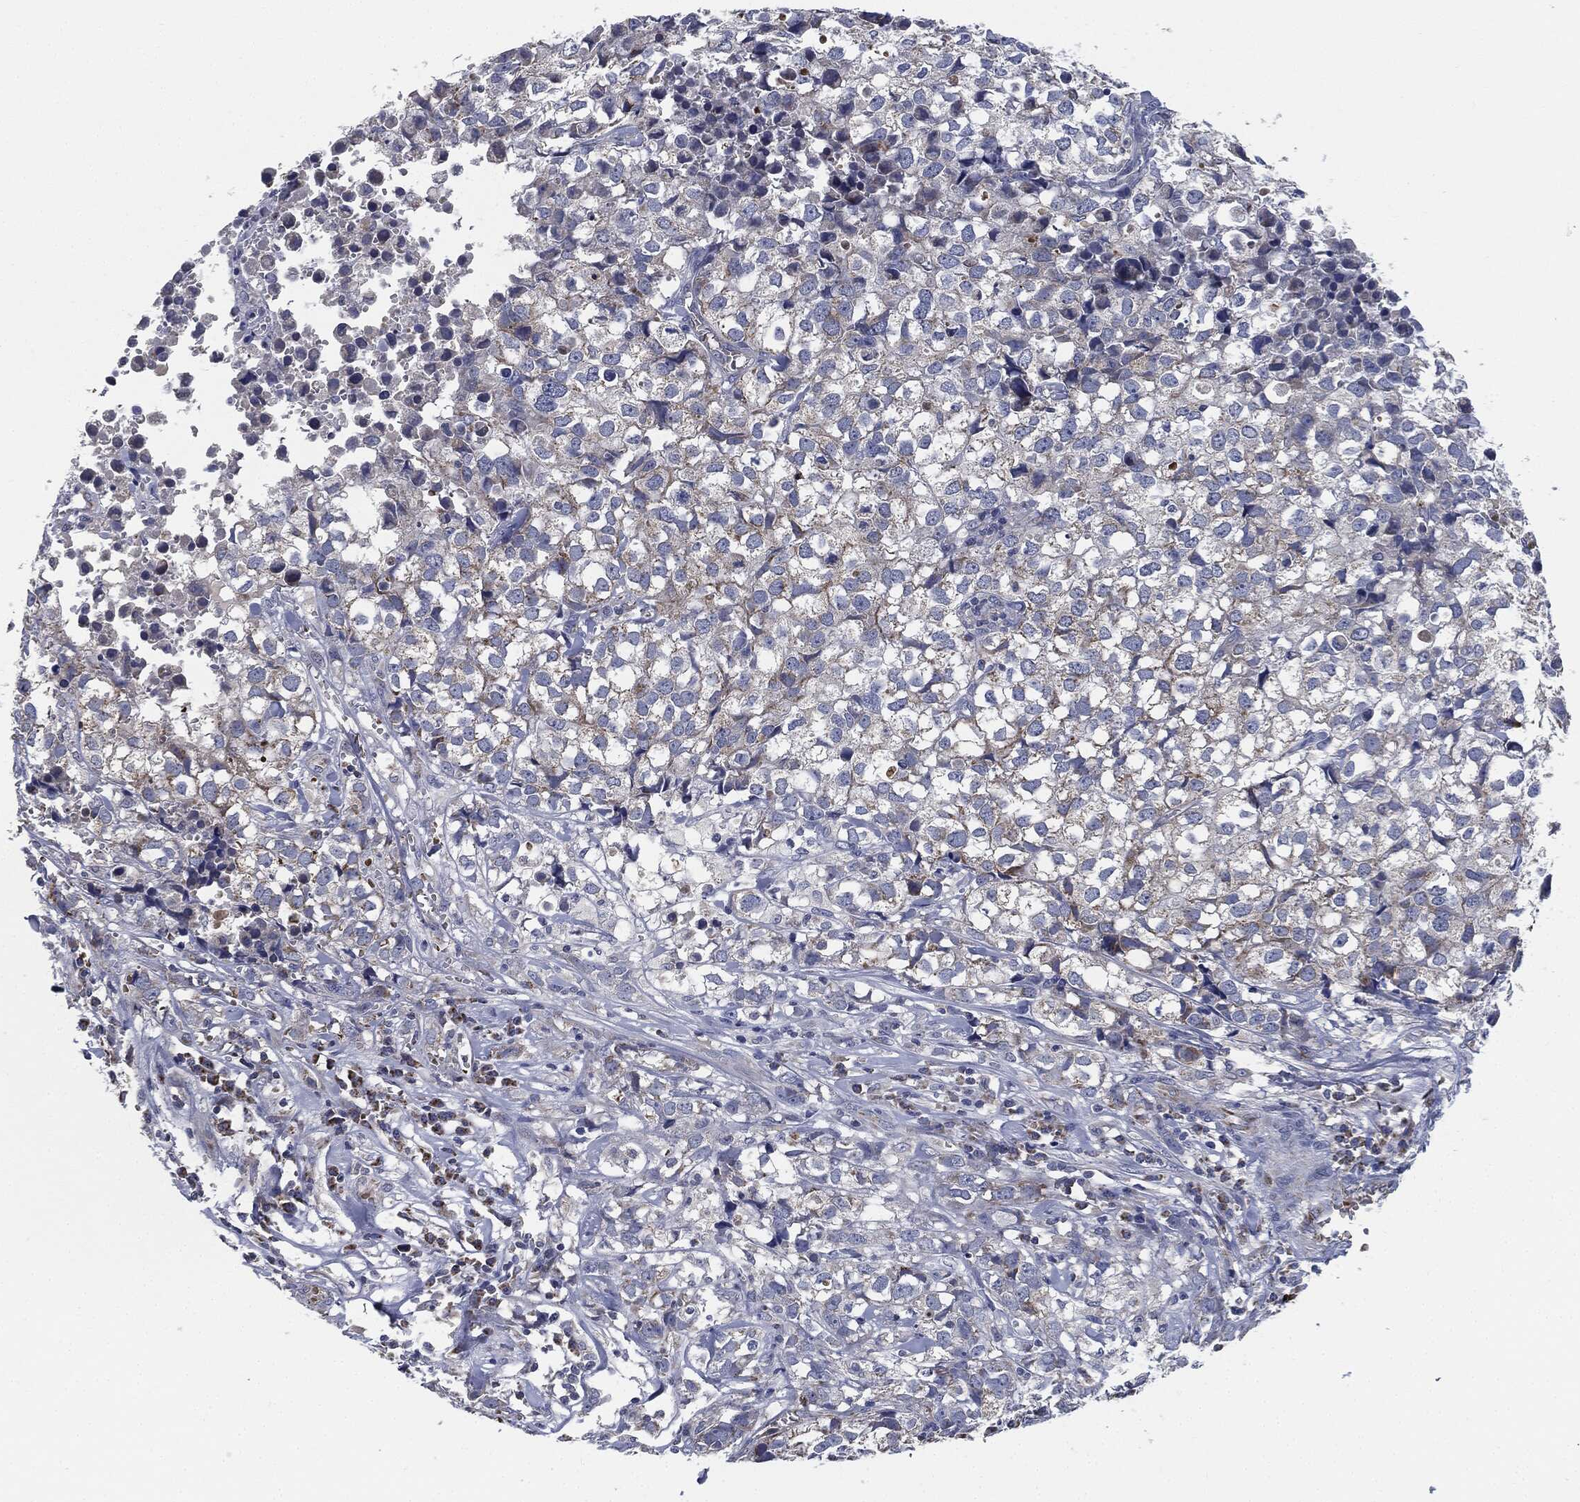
{"staining": {"intensity": "moderate", "quantity": "<25%", "location": "cytoplasmic/membranous"}, "tissue": "breast cancer", "cell_type": "Tumor cells", "image_type": "cancer", "snomed": [{"axis": "morphology", "description": "Duct carcinoma"}, {"axis": "topography", "description": "Breast"}], "caption": "Protein expression by immunohistochemistry (IHC) reveals moderate cytoplasmic/membranous expression in about <25% of tumor cells in breast cancer. Nuclei are stained in blue.", "gene": "SIGLEC9", "patient": {"sex": "female", "age": 30}}